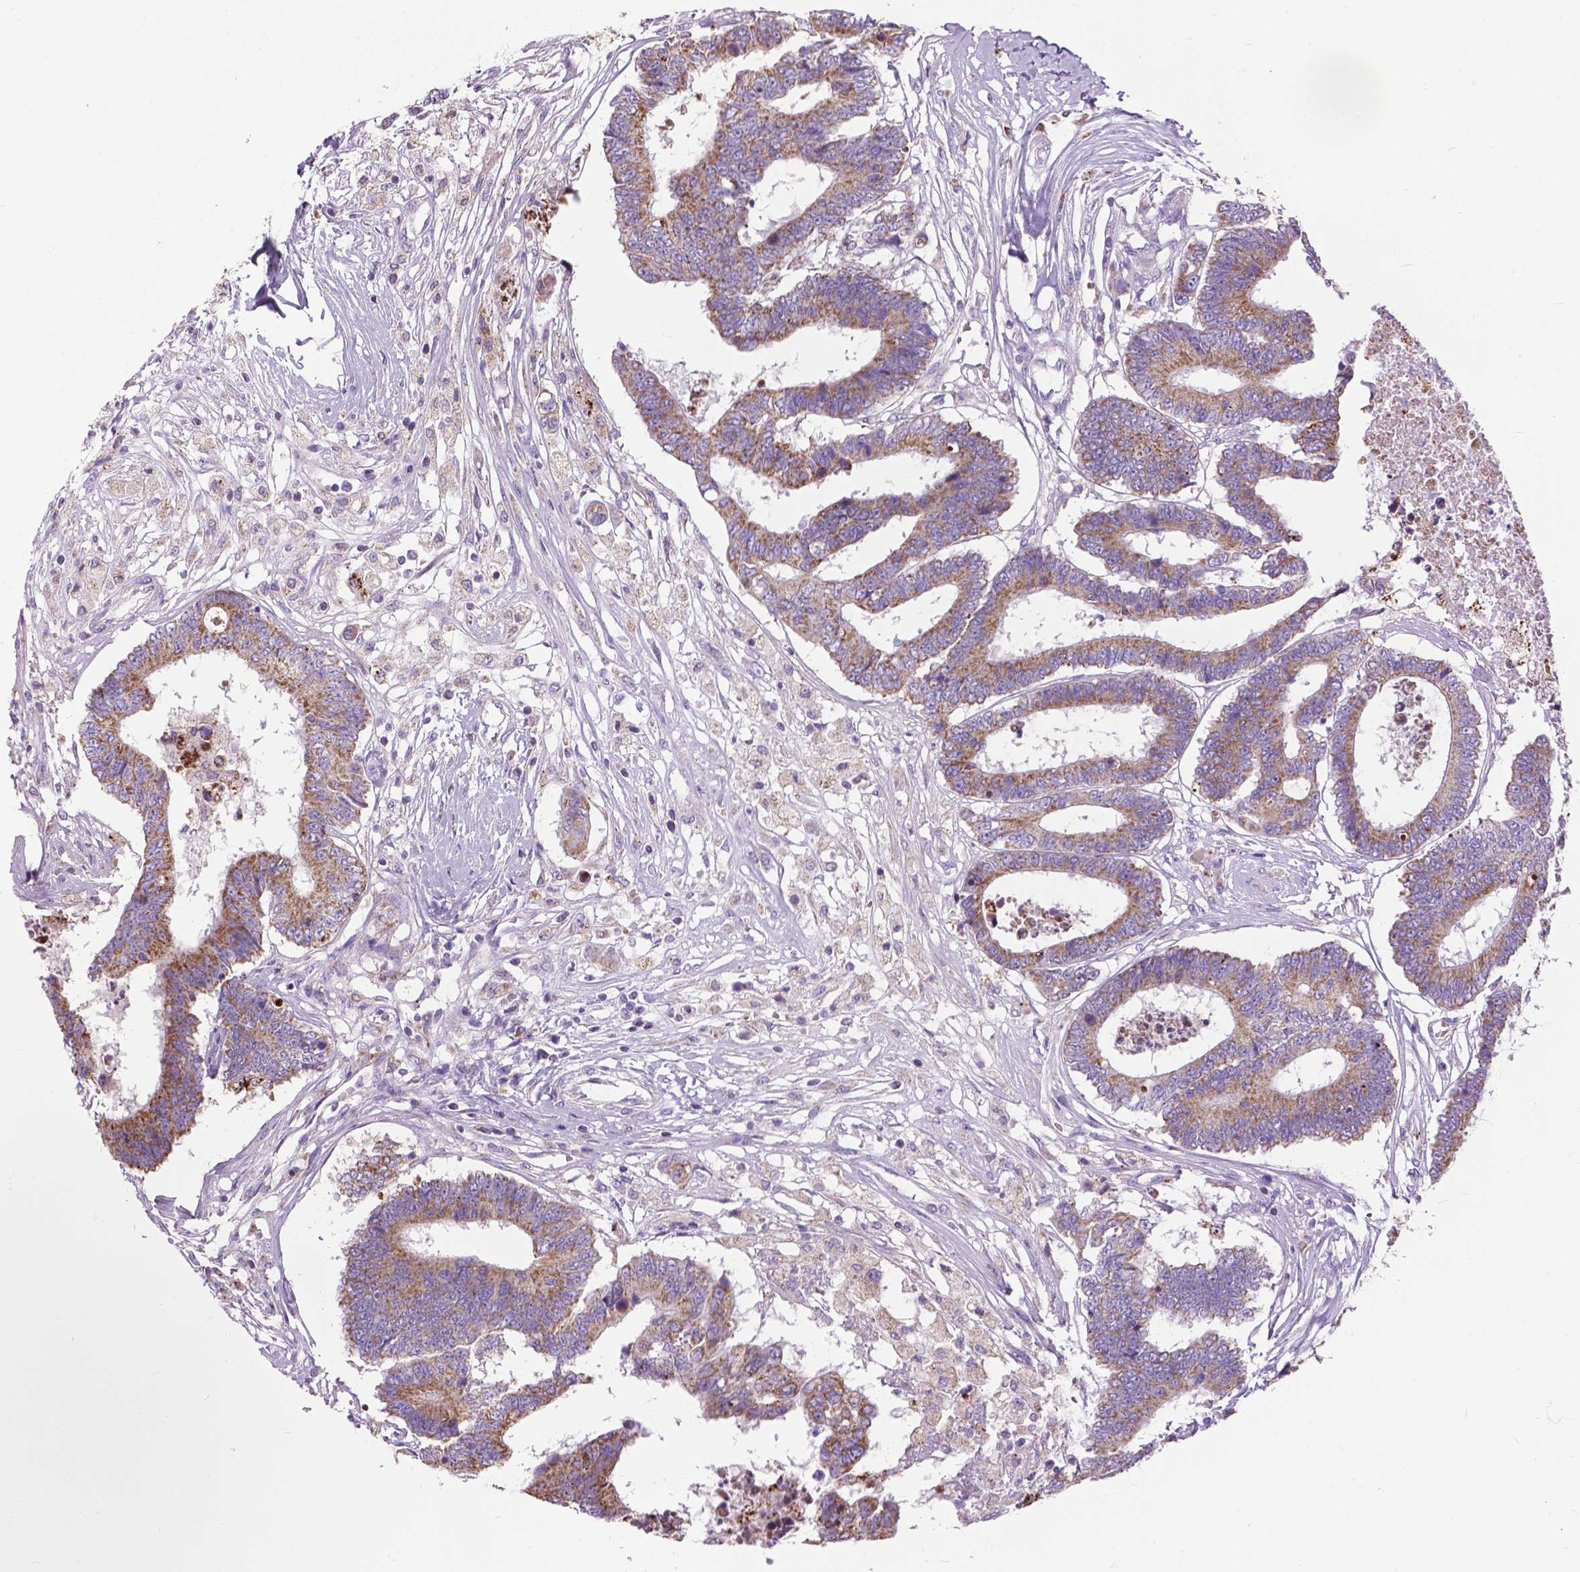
{"staining": {"intensity": "moderate", "quantity": ">75%", "location": "cytoplasmic/membranous"}, "tissue": "colorectal cancer", "cell_type": "Tumor cells", "image_type": "cancer", "snomed": [{"axis": "morphology", "description": "Adenocarcinoma, NOS"}, {"axis": "topography", "description": "Colon"}], "caption": "Protein expression analysis of human adenocarcinoma (colorectal) reveals moderate cytoplasmic/membranous expression in about >75% of tumor cells.", "gene": "VDAC1", "patient": {"sex": "female", "age": 48}}